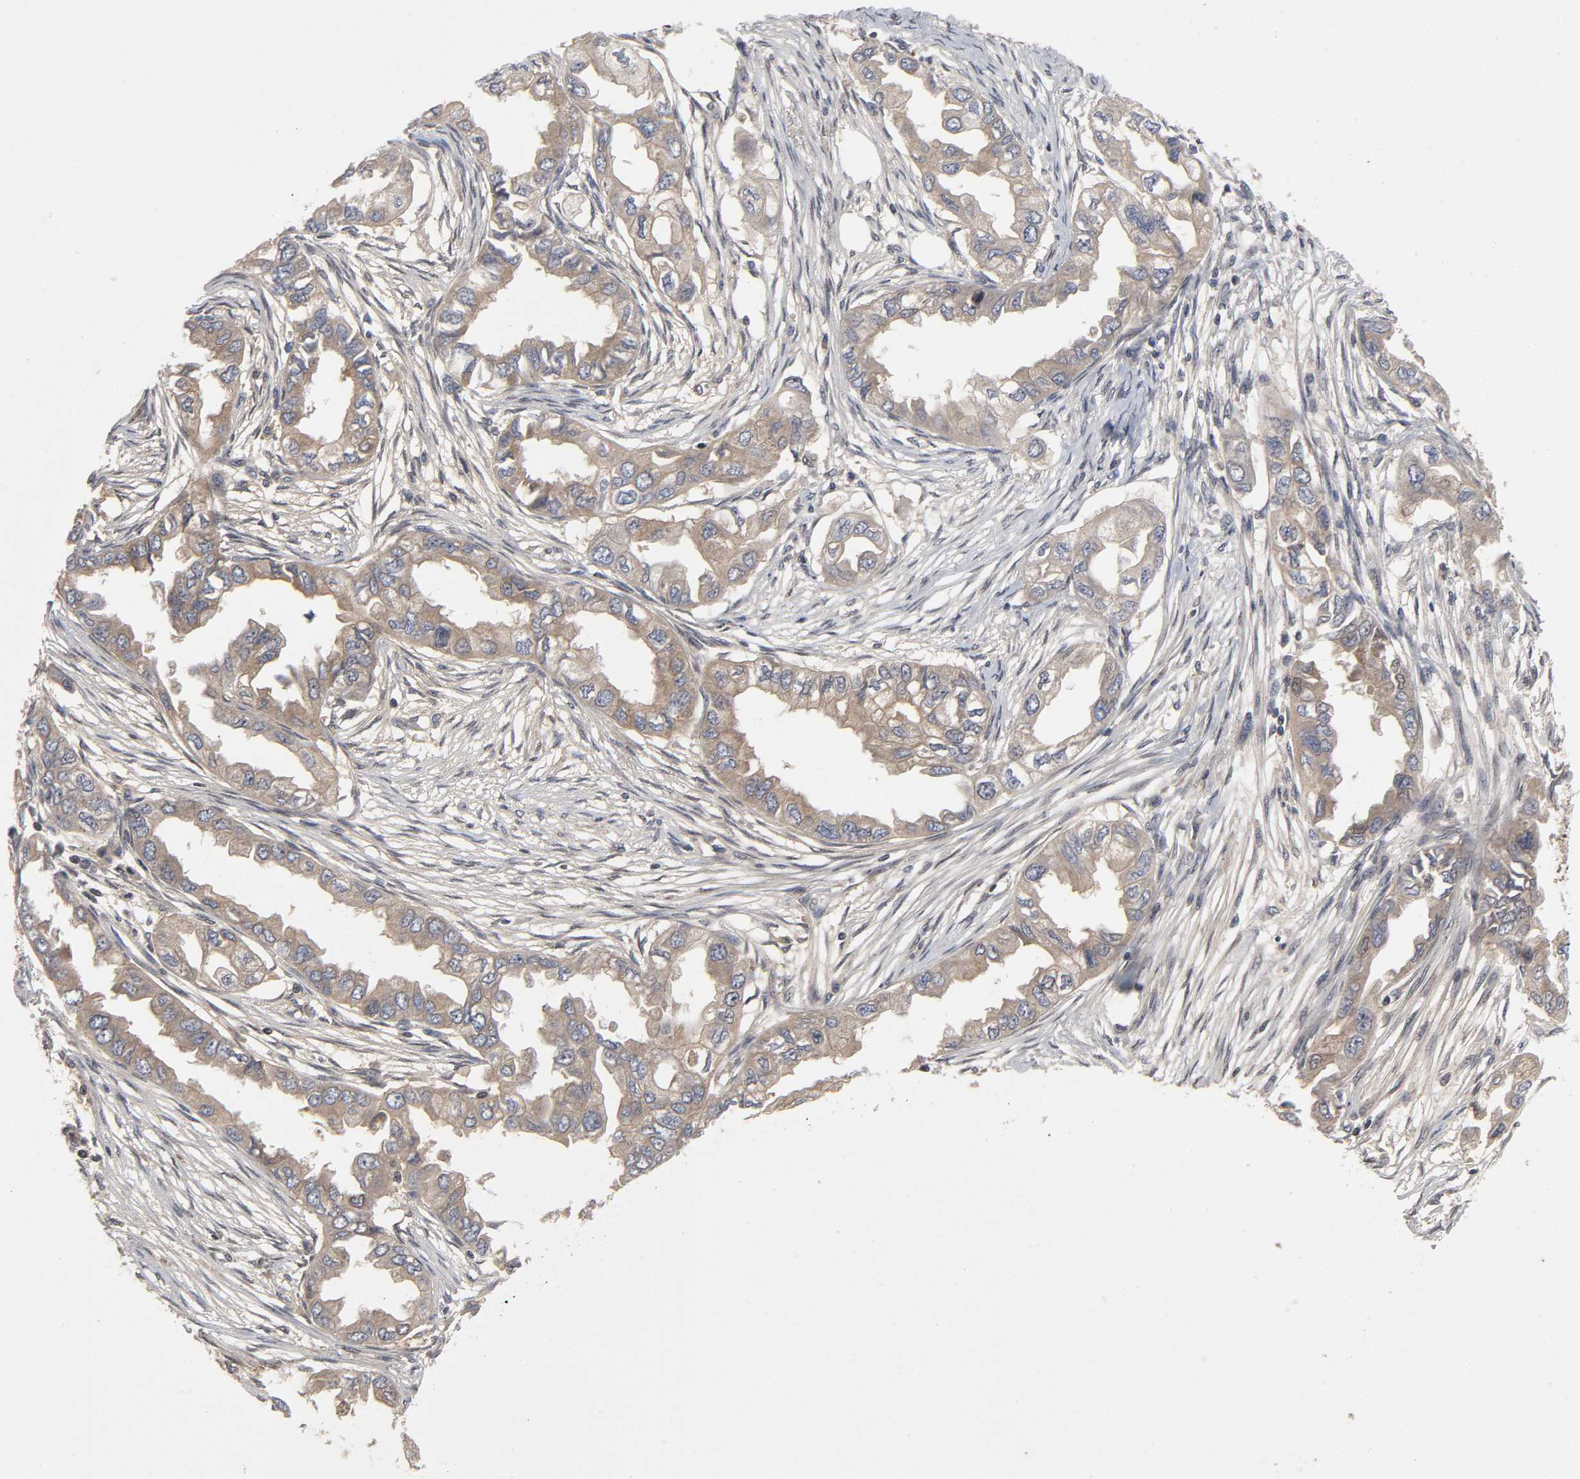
{"staining": {"intensity": "moderate", "quantity": ">75%", "location": "cytoplasmic/membranous"}, "tissue": "endometrial cancer", "cell_type": "Tumor cells", "image_type": "cancer", "snomed": [{"axis": "morphology", "description": "Adenocarcinoma, NOS"}, {"axis": "topography", "description": "Endometrium"}], "caption": "The immunohistochemical stain shows moderate cytoplasmic/membranous expression in tumor cells of endometrial cancer (adenocarcinoma) tissue. (DAB IHC, brown staining for protein, blue staining for nuclei).", "gene": "CPN2", "patient": {"sex": "female", "age": 67}}